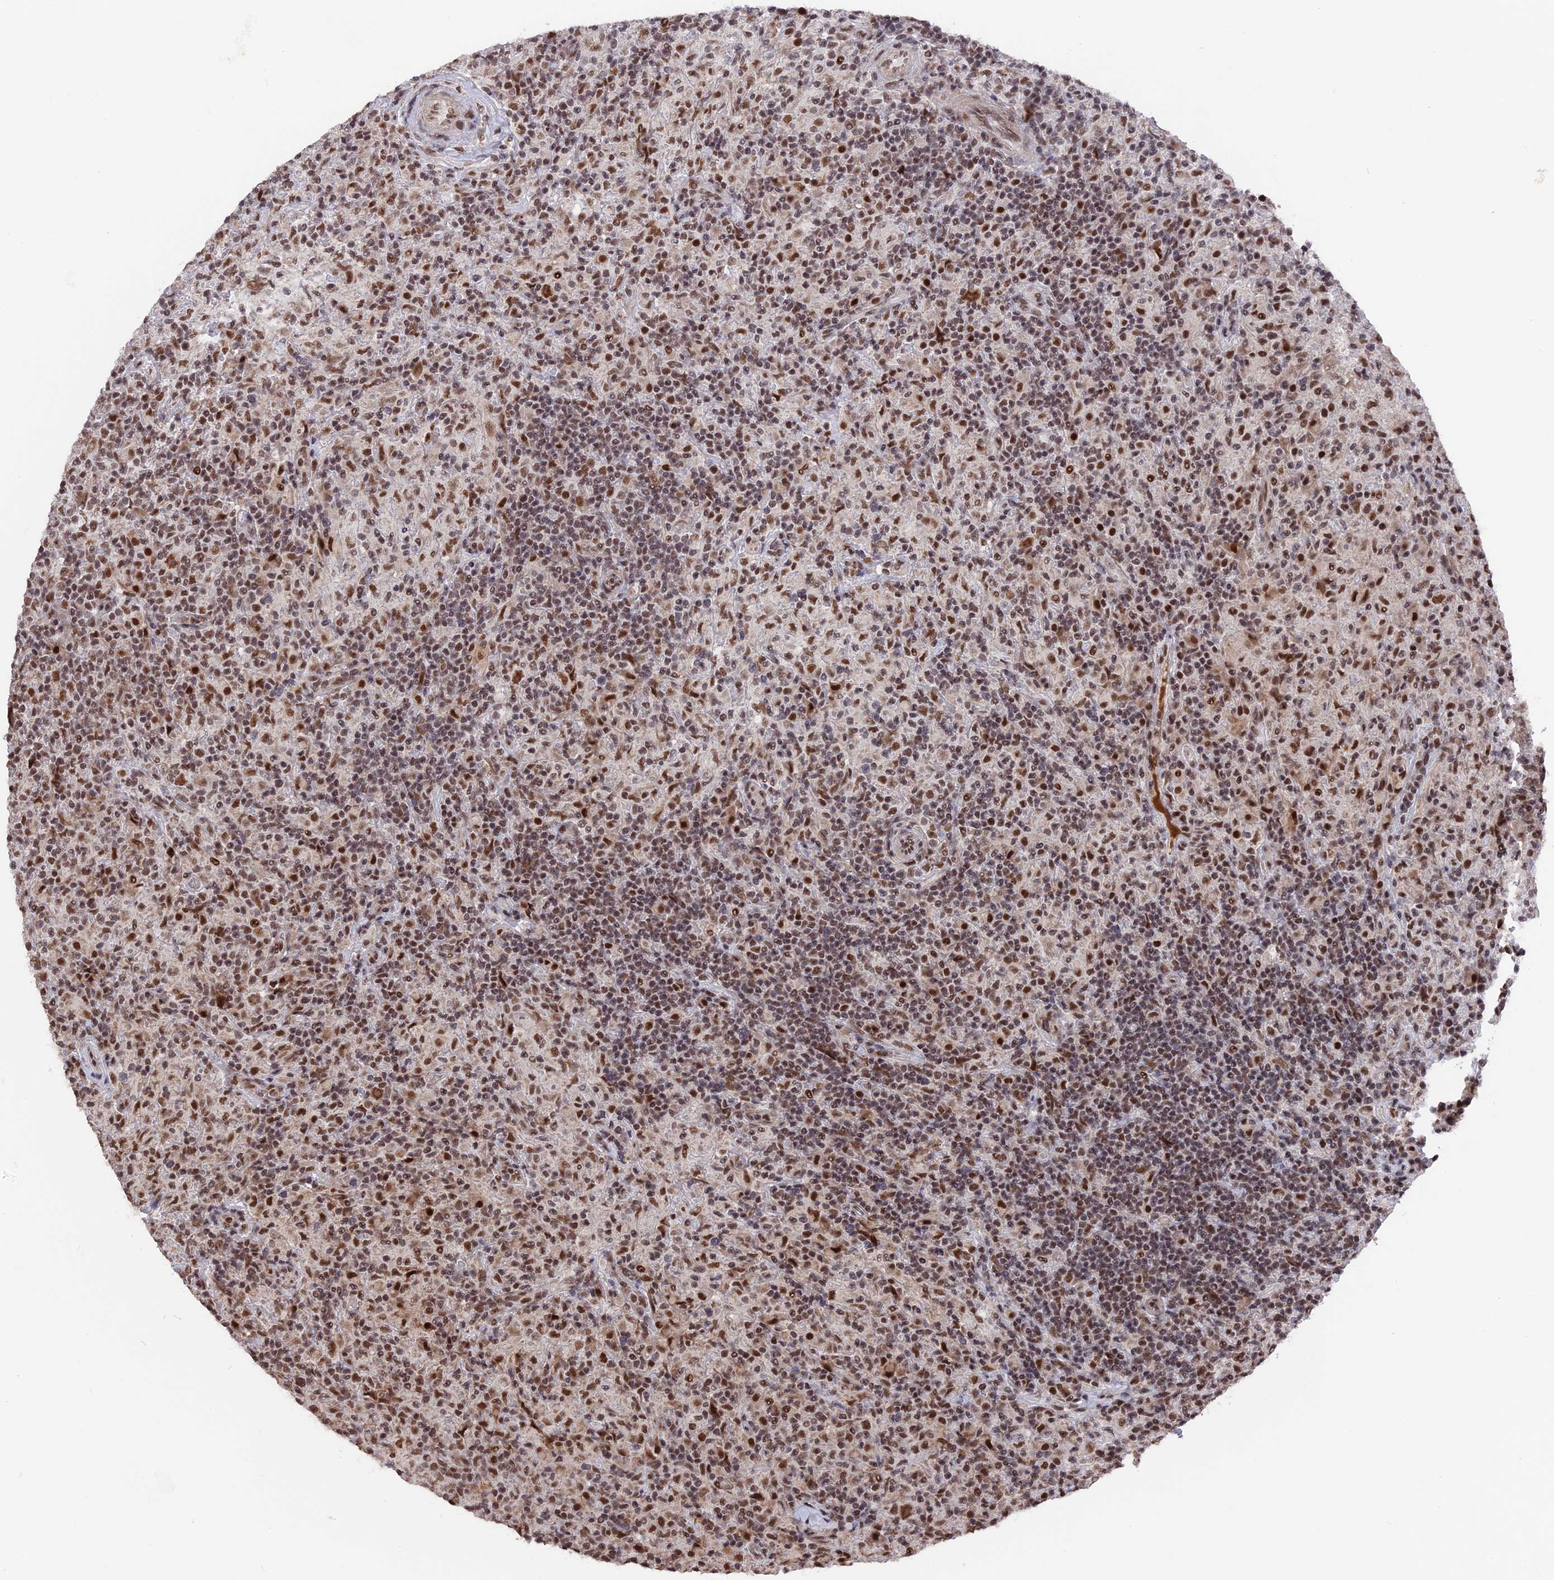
{"staining": {"intensity": "moderate", "quantity": ">75%", "location": "nuclear"}, "tissue": "lymphoma", "cell_type": "Tumor cells", "image_type": "cancer", "snomed": [{"axis": "morphology", "description": "Hodgkin's disease, NOS"}, {"axis": "topography", "description": "Lymph node"}], "caption": "Brown immunohistochemical staining in human Hodgkin's disease displays moderate nuclear positivity in approximately >75% of tumor cells.", "gene": "SF3A2", "patient": {"sex": "male", "age": 70}}